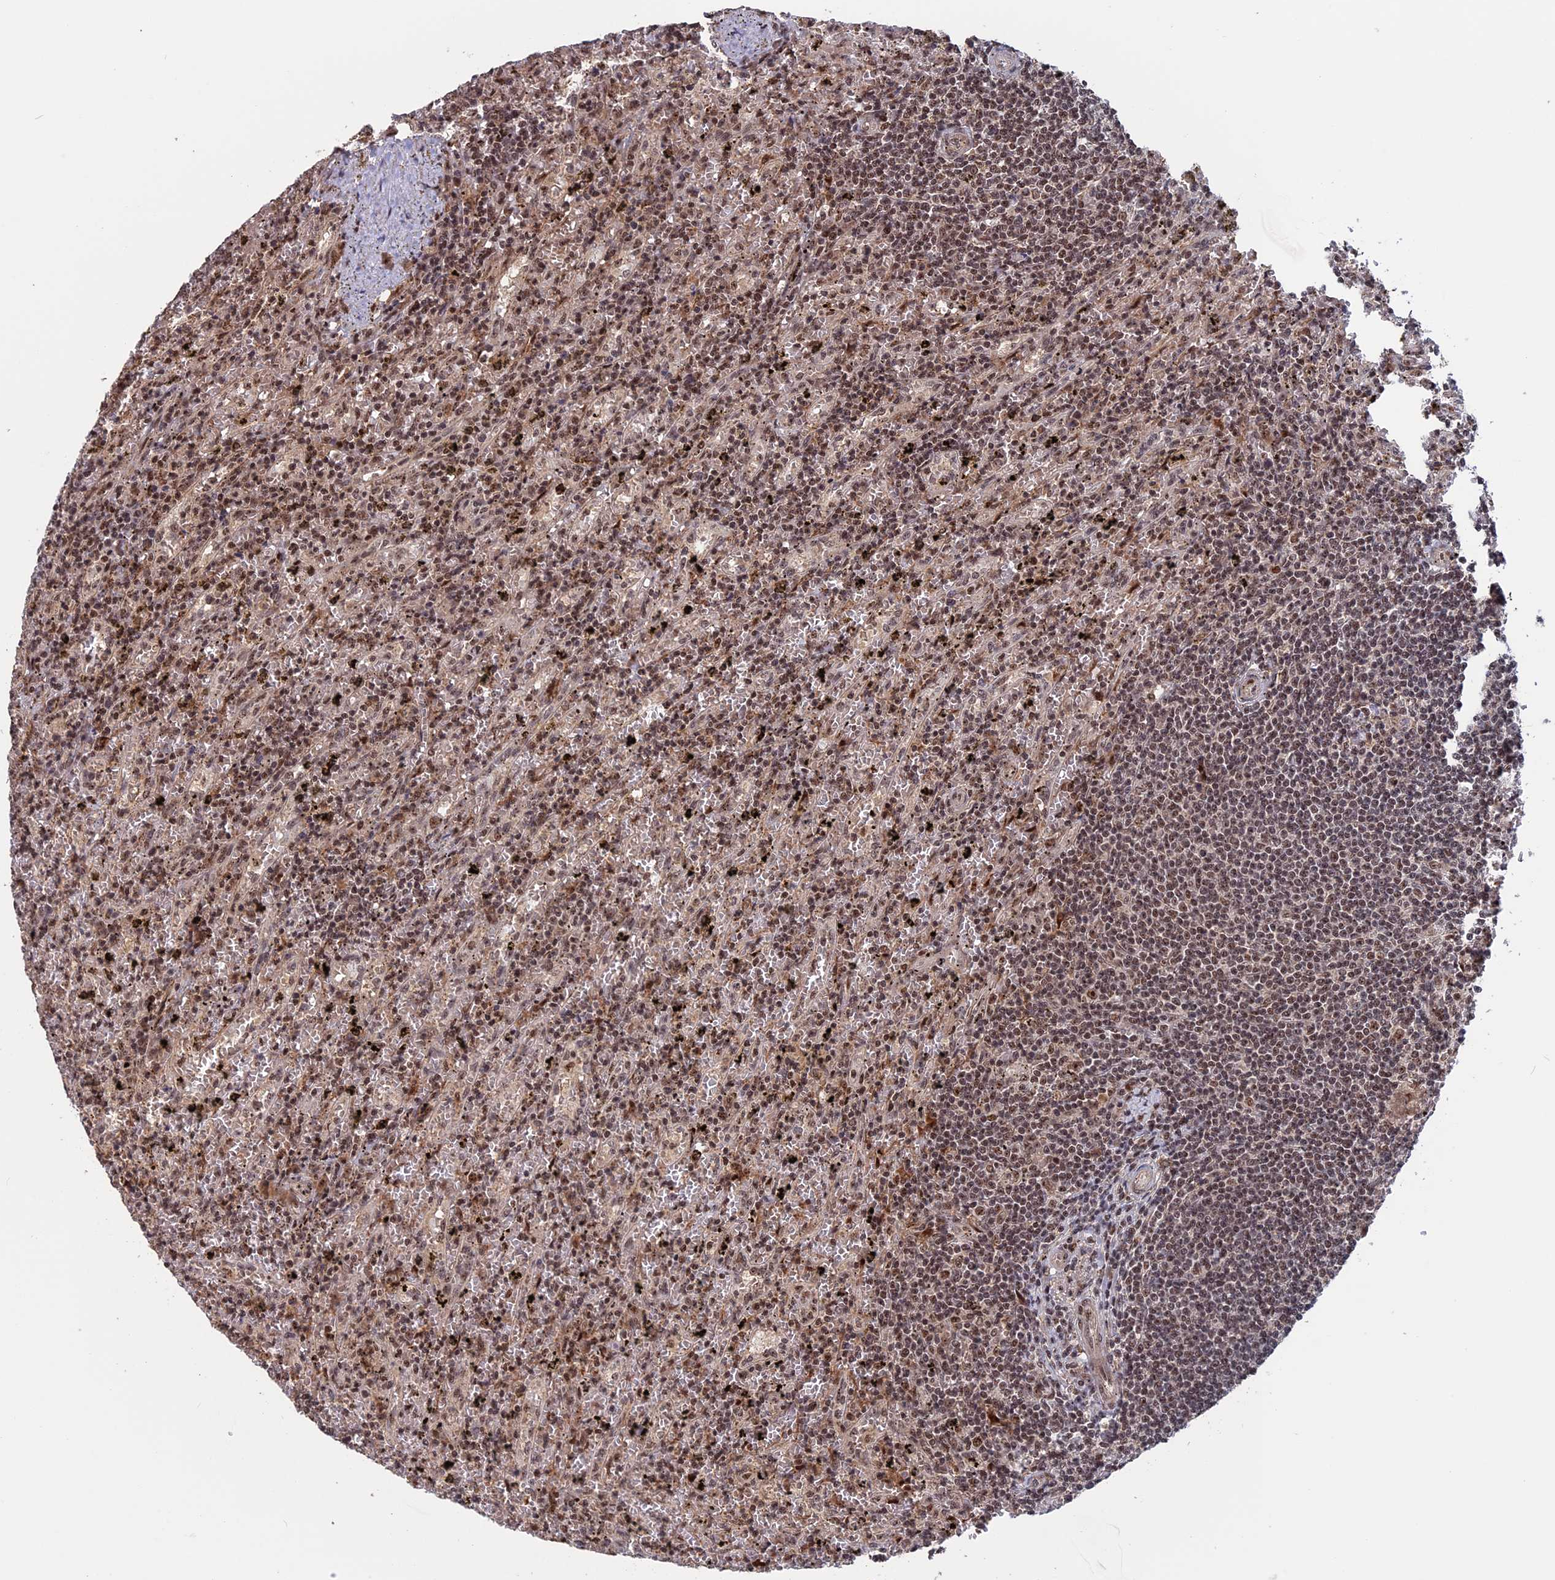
{"staining": {"intensity": "moderate", "quantity": ">75%", "location": "nuclear"}, "tissue": "lymphoma", "cell_type": "Tumor cells", "image_type": "cancer", "snomed": [{"axis": "morphology", "description": "Malignant lymphoma, non-Hodgkin's type, Low grade"}, {"axis": "topography", "description": "Spleen"}], "caption": "Brown immunohistochemical staining in human low-grade malignant lymphoma, non-Hodgkin's type displays moderate nuclear positivity in about >75% of tumor cells. Using DAB (3,3'-diaminobenzidine) (brown) and hematoxylin (blue) stains, captured at high magnification using brightfield microscopy.", "gene": "CACTIN", "patient": {"sex": "male", "age": 76}}